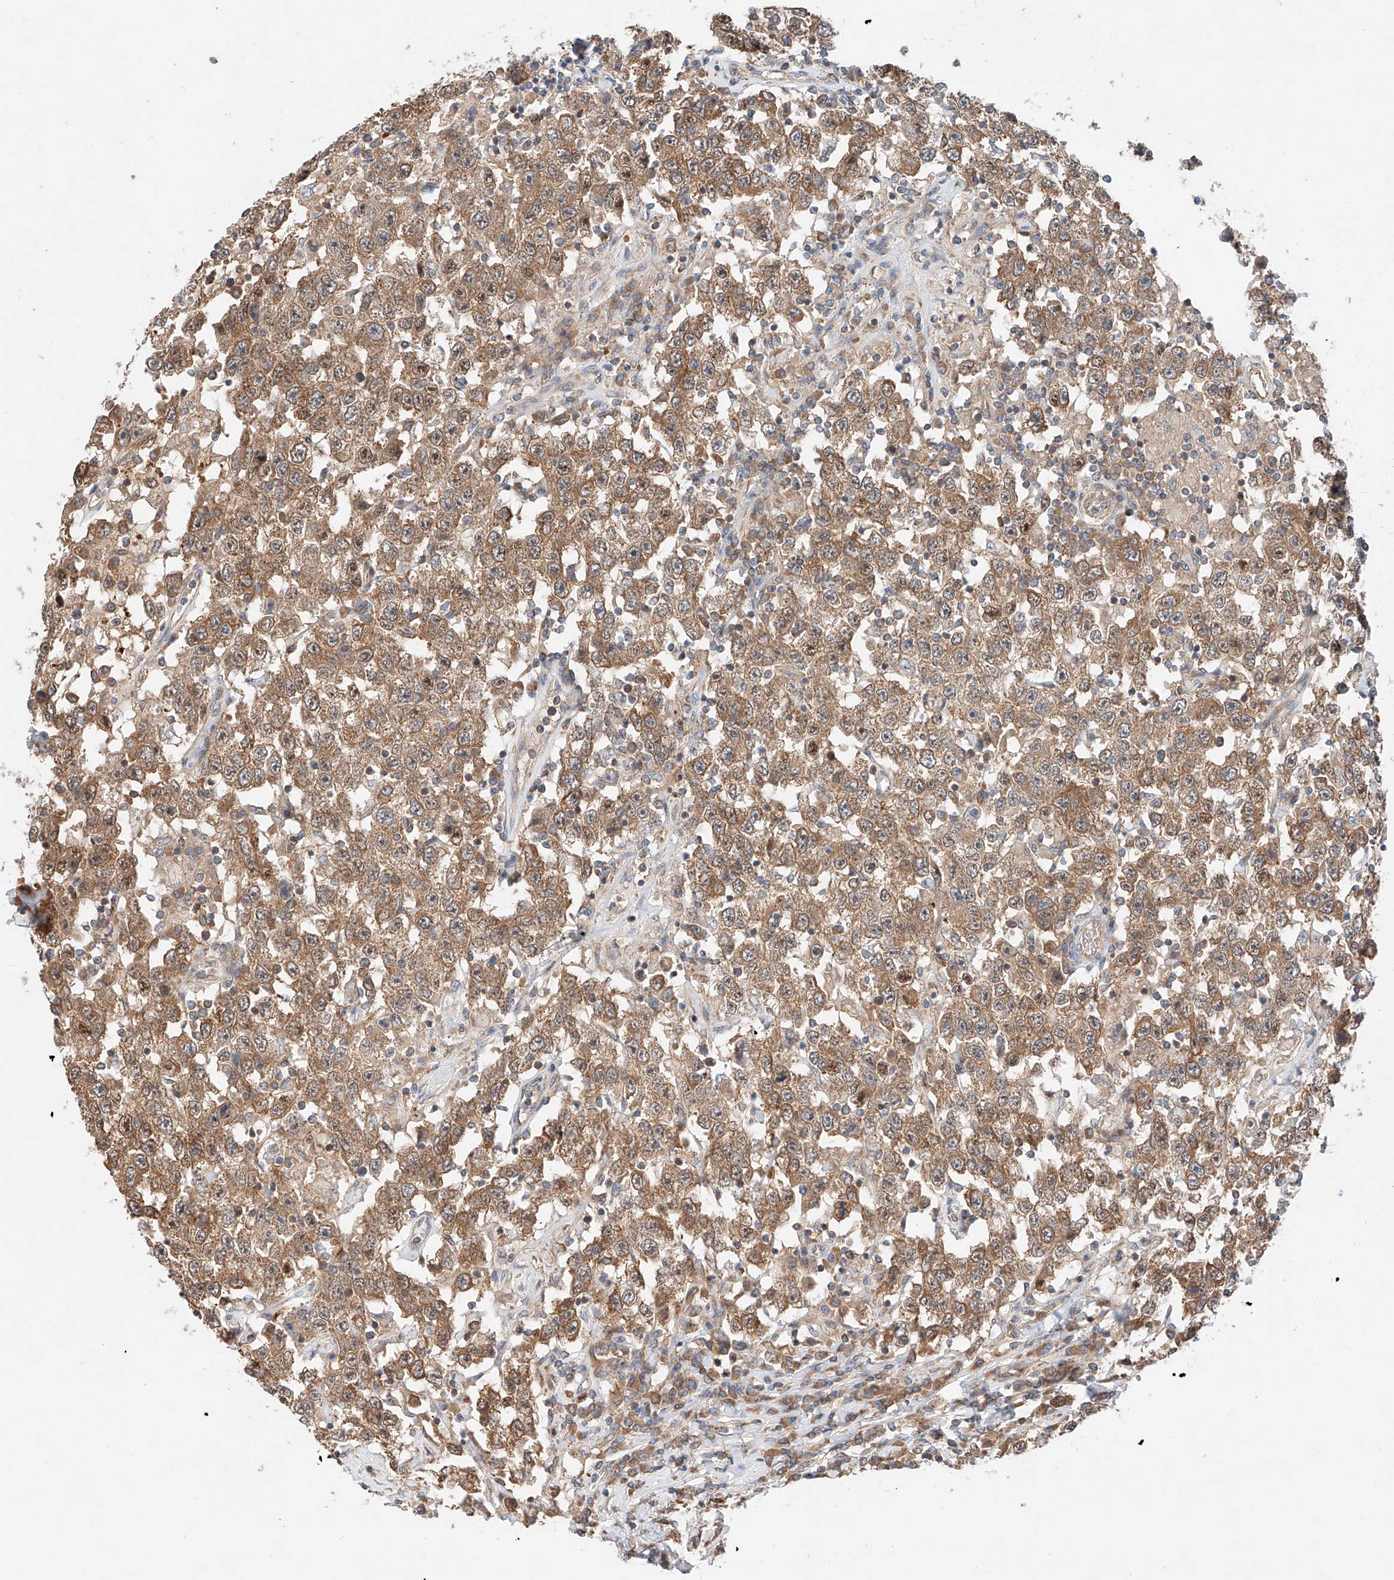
{"staining": {"intensity": "moderate", "quantity": ">75%", "location": "cytoplasmic/membranous"}, "tissue": "testis cancer", "cell_type": "Tumor cells", "image_type": "cancer", "snomed": [{"axis": "morphology", "description": "Seminoma, NOS"}, {"axis": "topography", "description": "Testis"}], "caption": "Moderate cytoplasmic/membranous protein positivity is identified in approximately >75% of tumor cells in seminoma (testis).", "gene": "RUSC1", "patient": {"sex": "male", "age": 41}}